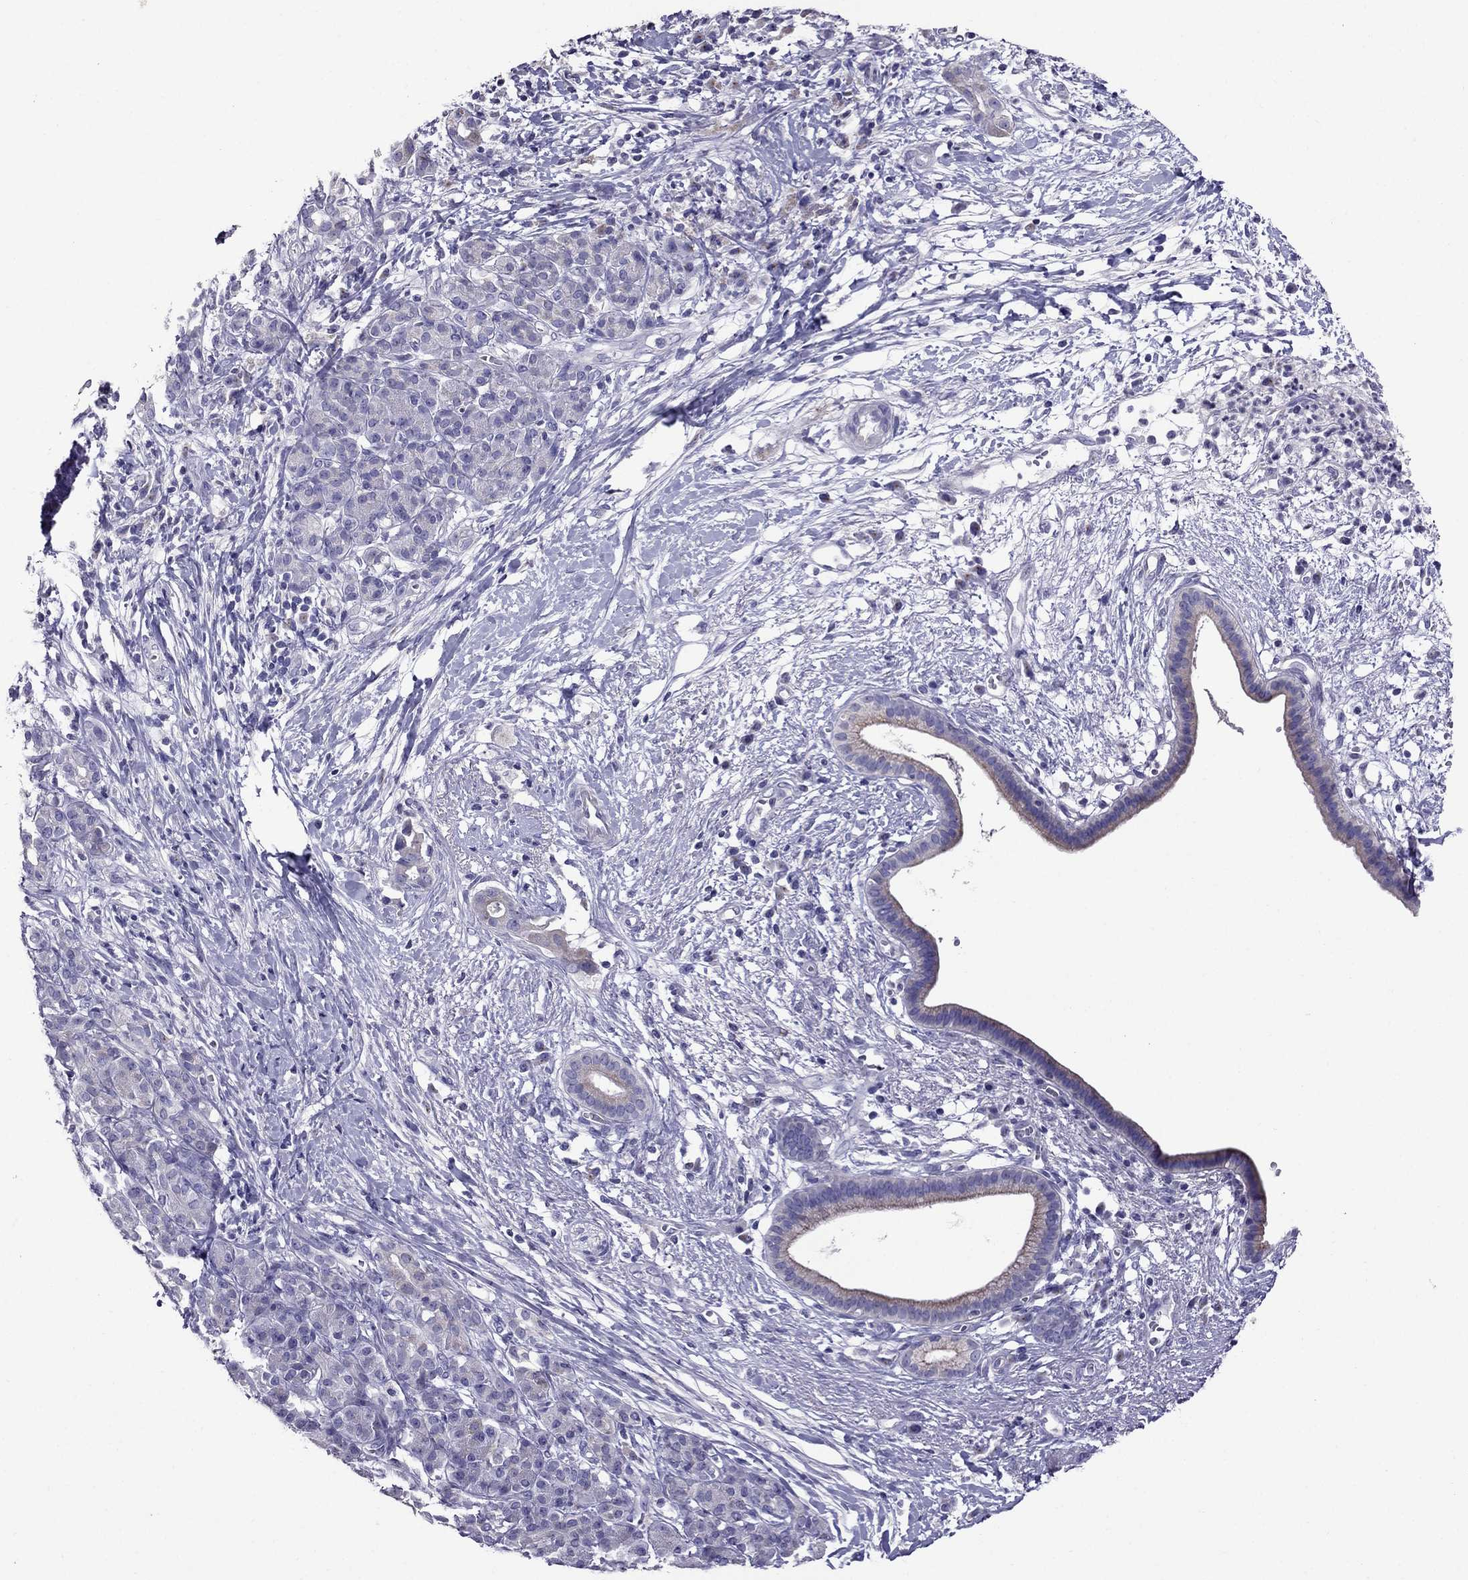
{"staining": {"intensity": "negative", "quantity": "none", "location": "none"}, "tissue": "pancreatic cancer", "cell_type": "Tumor cells", "image_type": "cancer", "snomed": [{"axis": "morphology", "description": "Adenocarcinoma, NOS"}, {"axis": "topography", "description": "Pancreas"}], "caption": "The histopathology image demonstrates no significant staining in tumor cells of pancreatic cancer.", "gene": "OXCT2", "patient": {"sex": "male", "age": 61}}